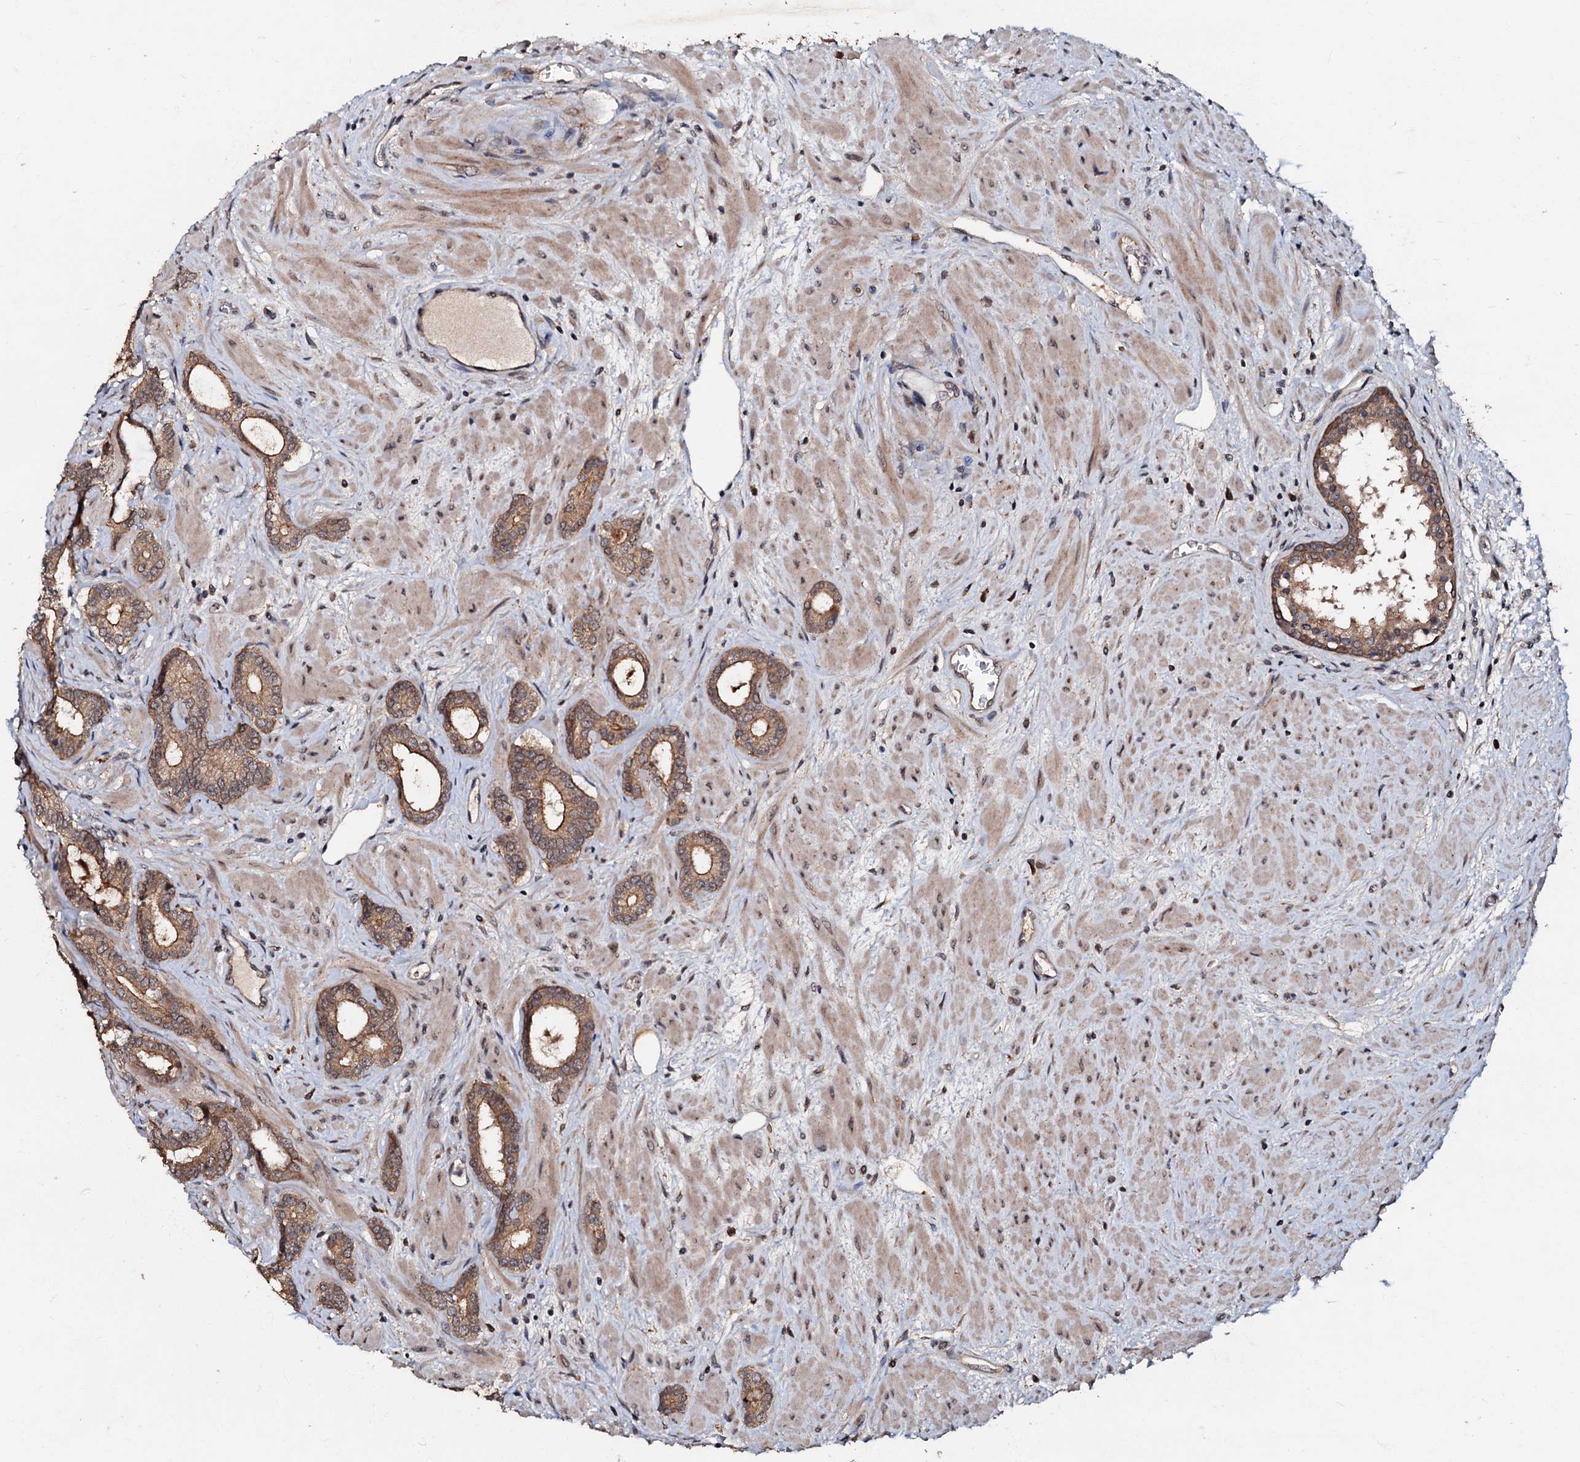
{"staining": {"intensity": "moderate", "quantity": ">75%", "location": "cytoplasmic/membranous"}, "tissue": "prostate cancer", "cell_type": "Tumor cells", "image_type": "cancer", "snomed": [{"axis": "morphology", "description": "Adenocarcinoma, High grade"}, {"axis": "topography", "description": "Prostate"}], "caption": "The image demonstrates immunohistochemical staining of prostate cancer. There is moderate cytoplasmic/membranous expression is appreciated in approximately >75% of tumor cells.", "gene": "MANSC4", "patient": {"sex": "male", "age": 64}}